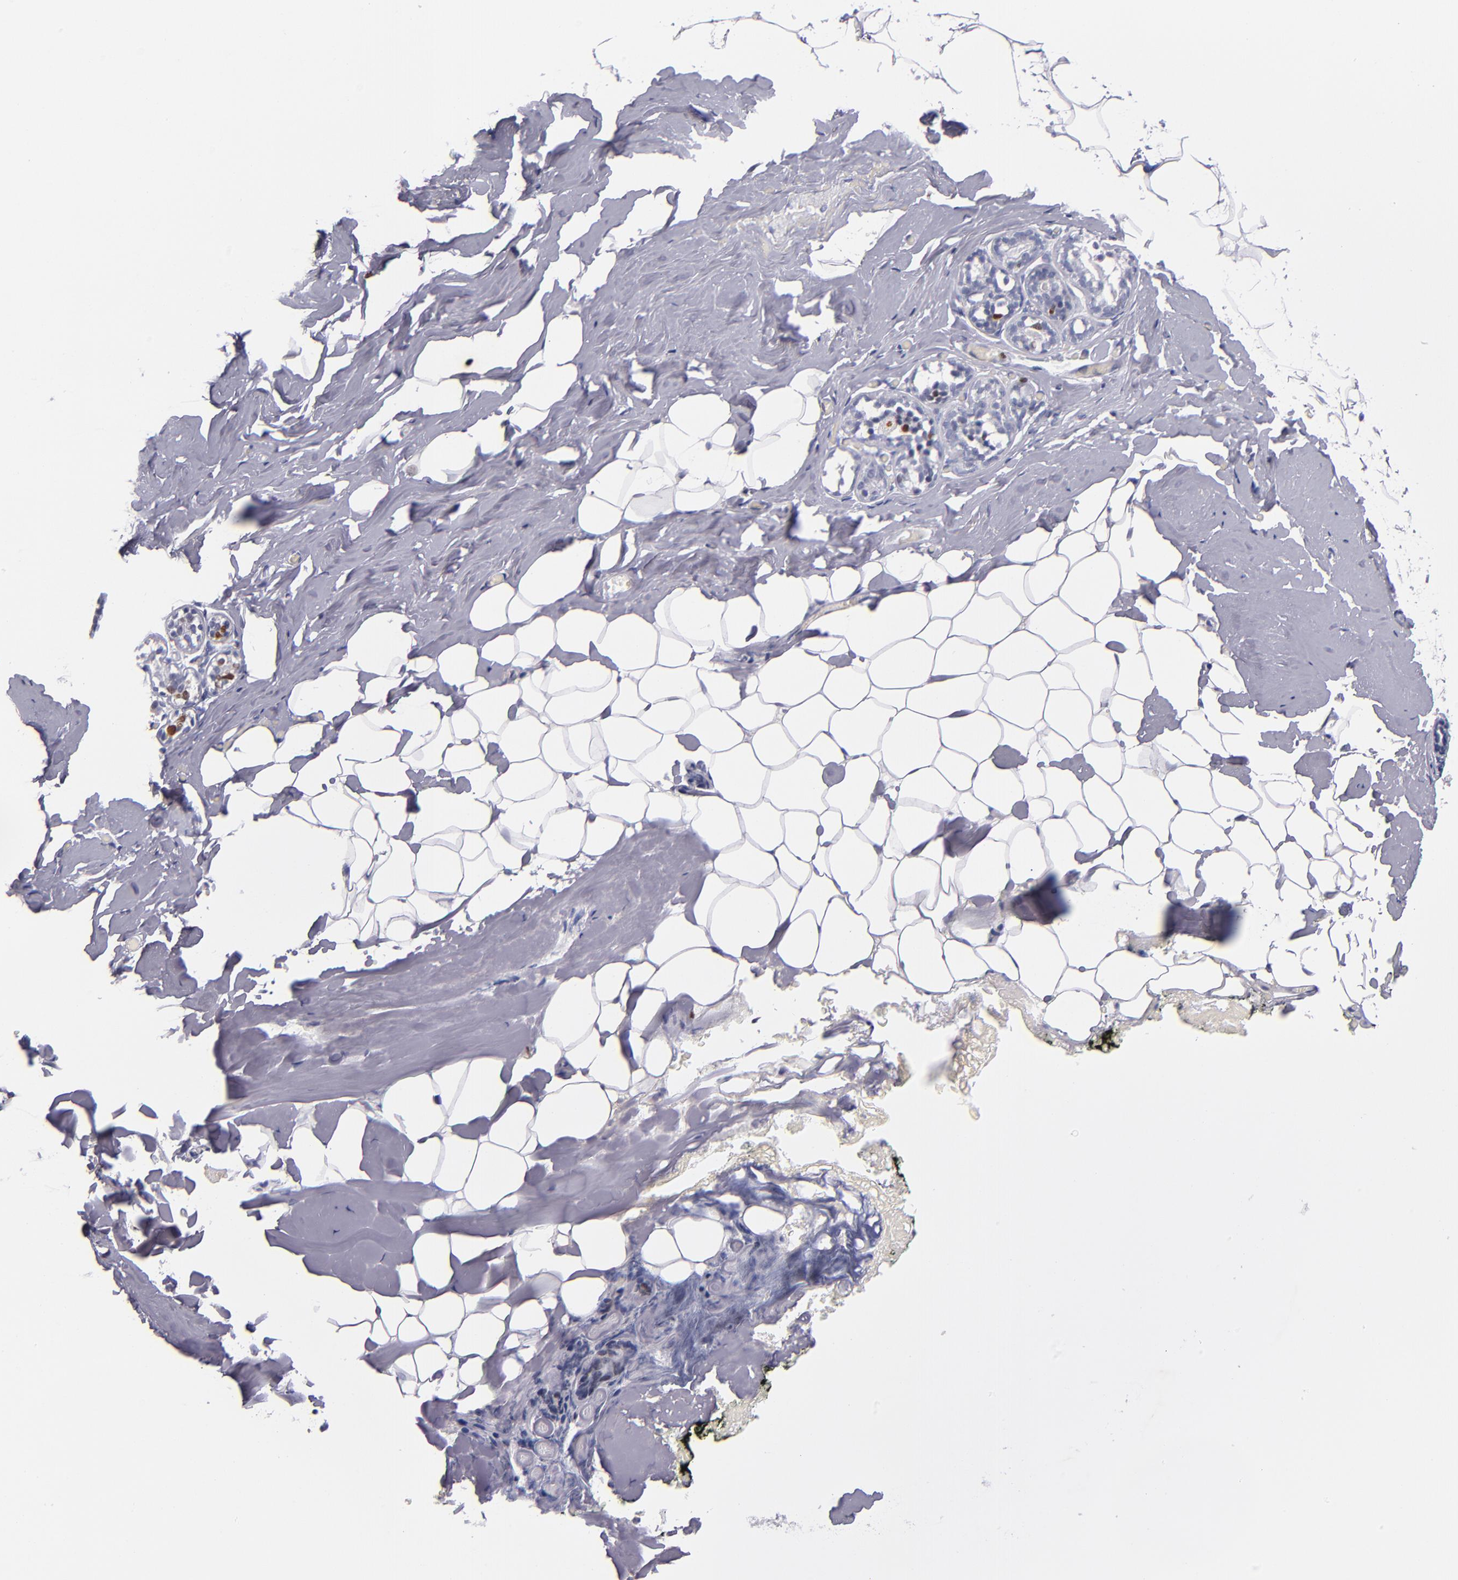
{"staining": {"intensity": "negative", "quantity": "none", "location": "none"}, "tissue": "breast", "cell_type": "Adipocytes", "image_type": "normal", "snomed": [{"axis": "morphology", "description": "Normal tissue, NOS"}, {"axis": "topography", "description": "Breast"}, {"axis": "topography", "description": "Soft tissue"}], "caption": "IHC histopathology image of benign breast stained for a protein (brown), which demonstrates no positivity in adipocytes.", "gene": "CDKL5", "patient": {"sex": "female", "age": 75}}